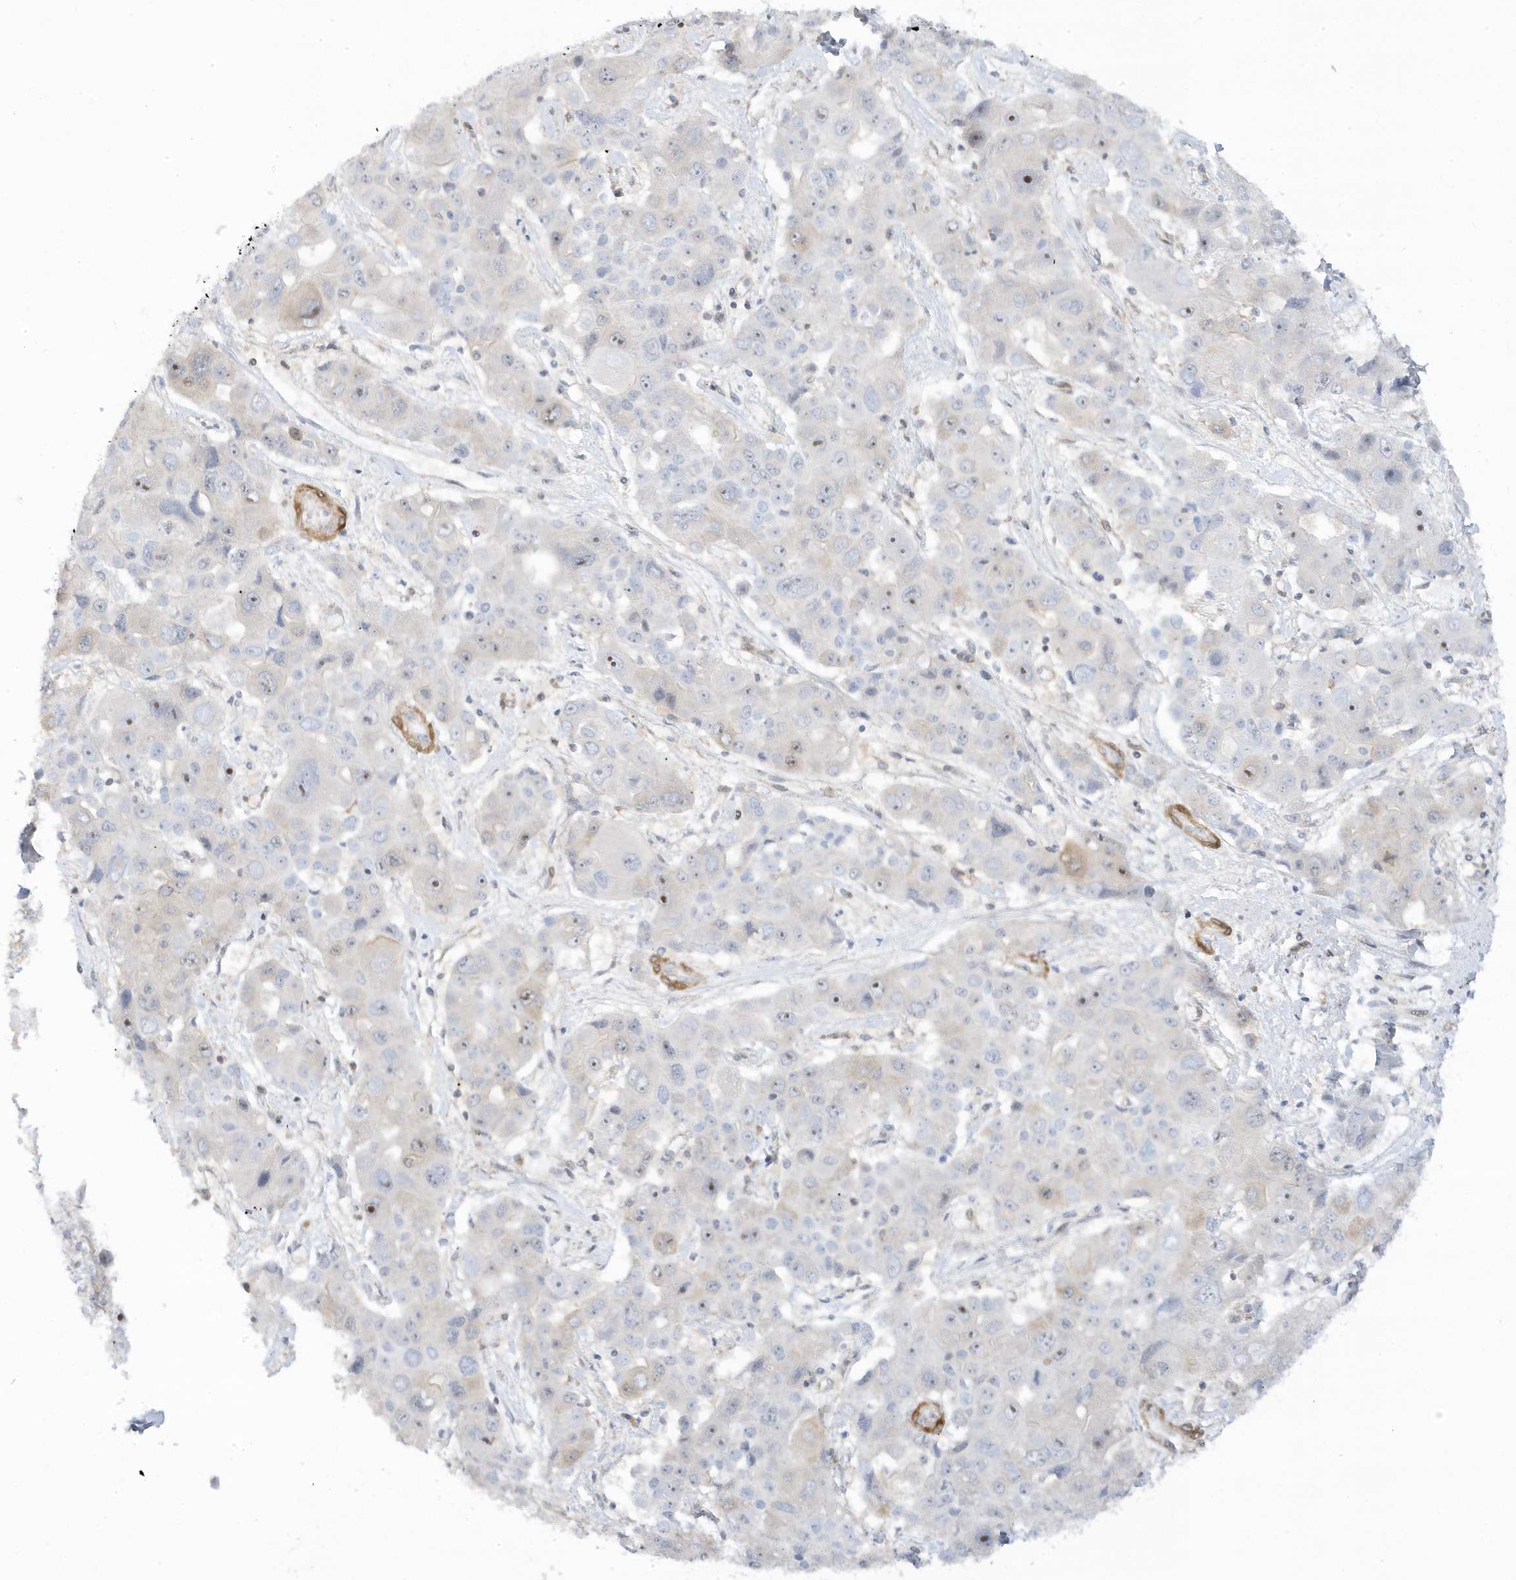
{"staining": {"intensity": "negative", "quantity": "none", "location": "none"}, "tissue": "liver cancer", "cell_type": "Tumor cells", "image_type": "cancer", "snomed": [{"axis": "morphology", "description": "Cholangiocarcinoma"}, {"axis": "topography", "description": "Liver"}], "caption": "Image shows no significant protein staining in tumor cells of liver cancer (cholangiocarcinoma). (IHC, brightfield microscopy, high magnification).", "gene": "MAP7D3", "patient": {"sex": "male", "age": 67}}